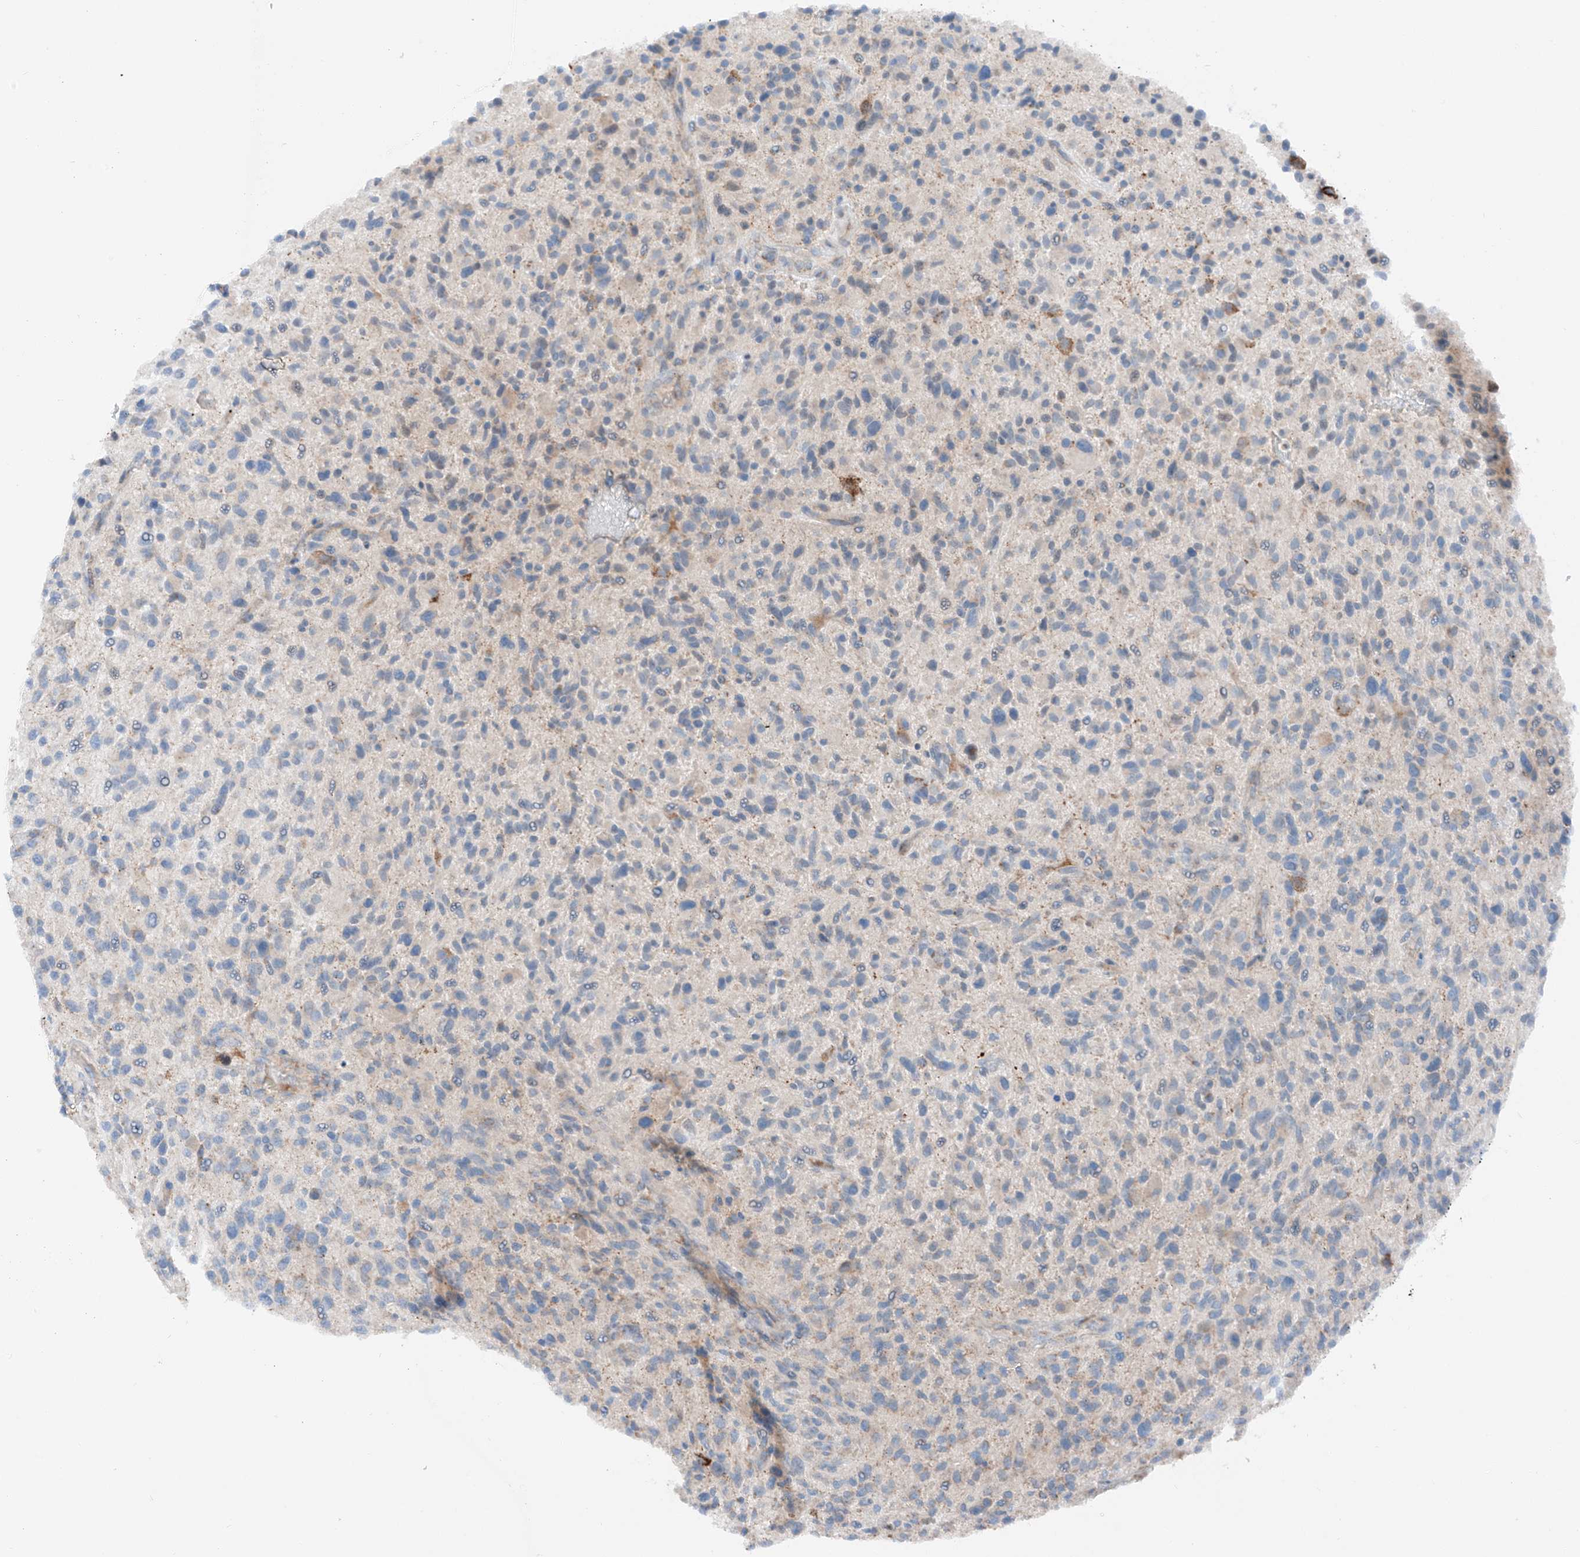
{"staining": {"intensity": "negative", "quantity": "none", "location": "none"}, "tissue": "glioma", "cell_type": "Tumor cells", "image_type": "cancer", "snomed": [{"axis": "morphology", "description": "Glioma, malignant, High grade"}, {"axis": "topography", "description": "Brain"}], "caption": "Immunohistochemistry micrograph of neoplastic tissue: human malignant high-grade glioma stained with DAB (3,3'-diaminobenzidine) displays no significant protein staining in tumor cells. Nuclei are stained in blue.", "gene": "MRAP", "patient": {"sex": "male", "age": 47}}